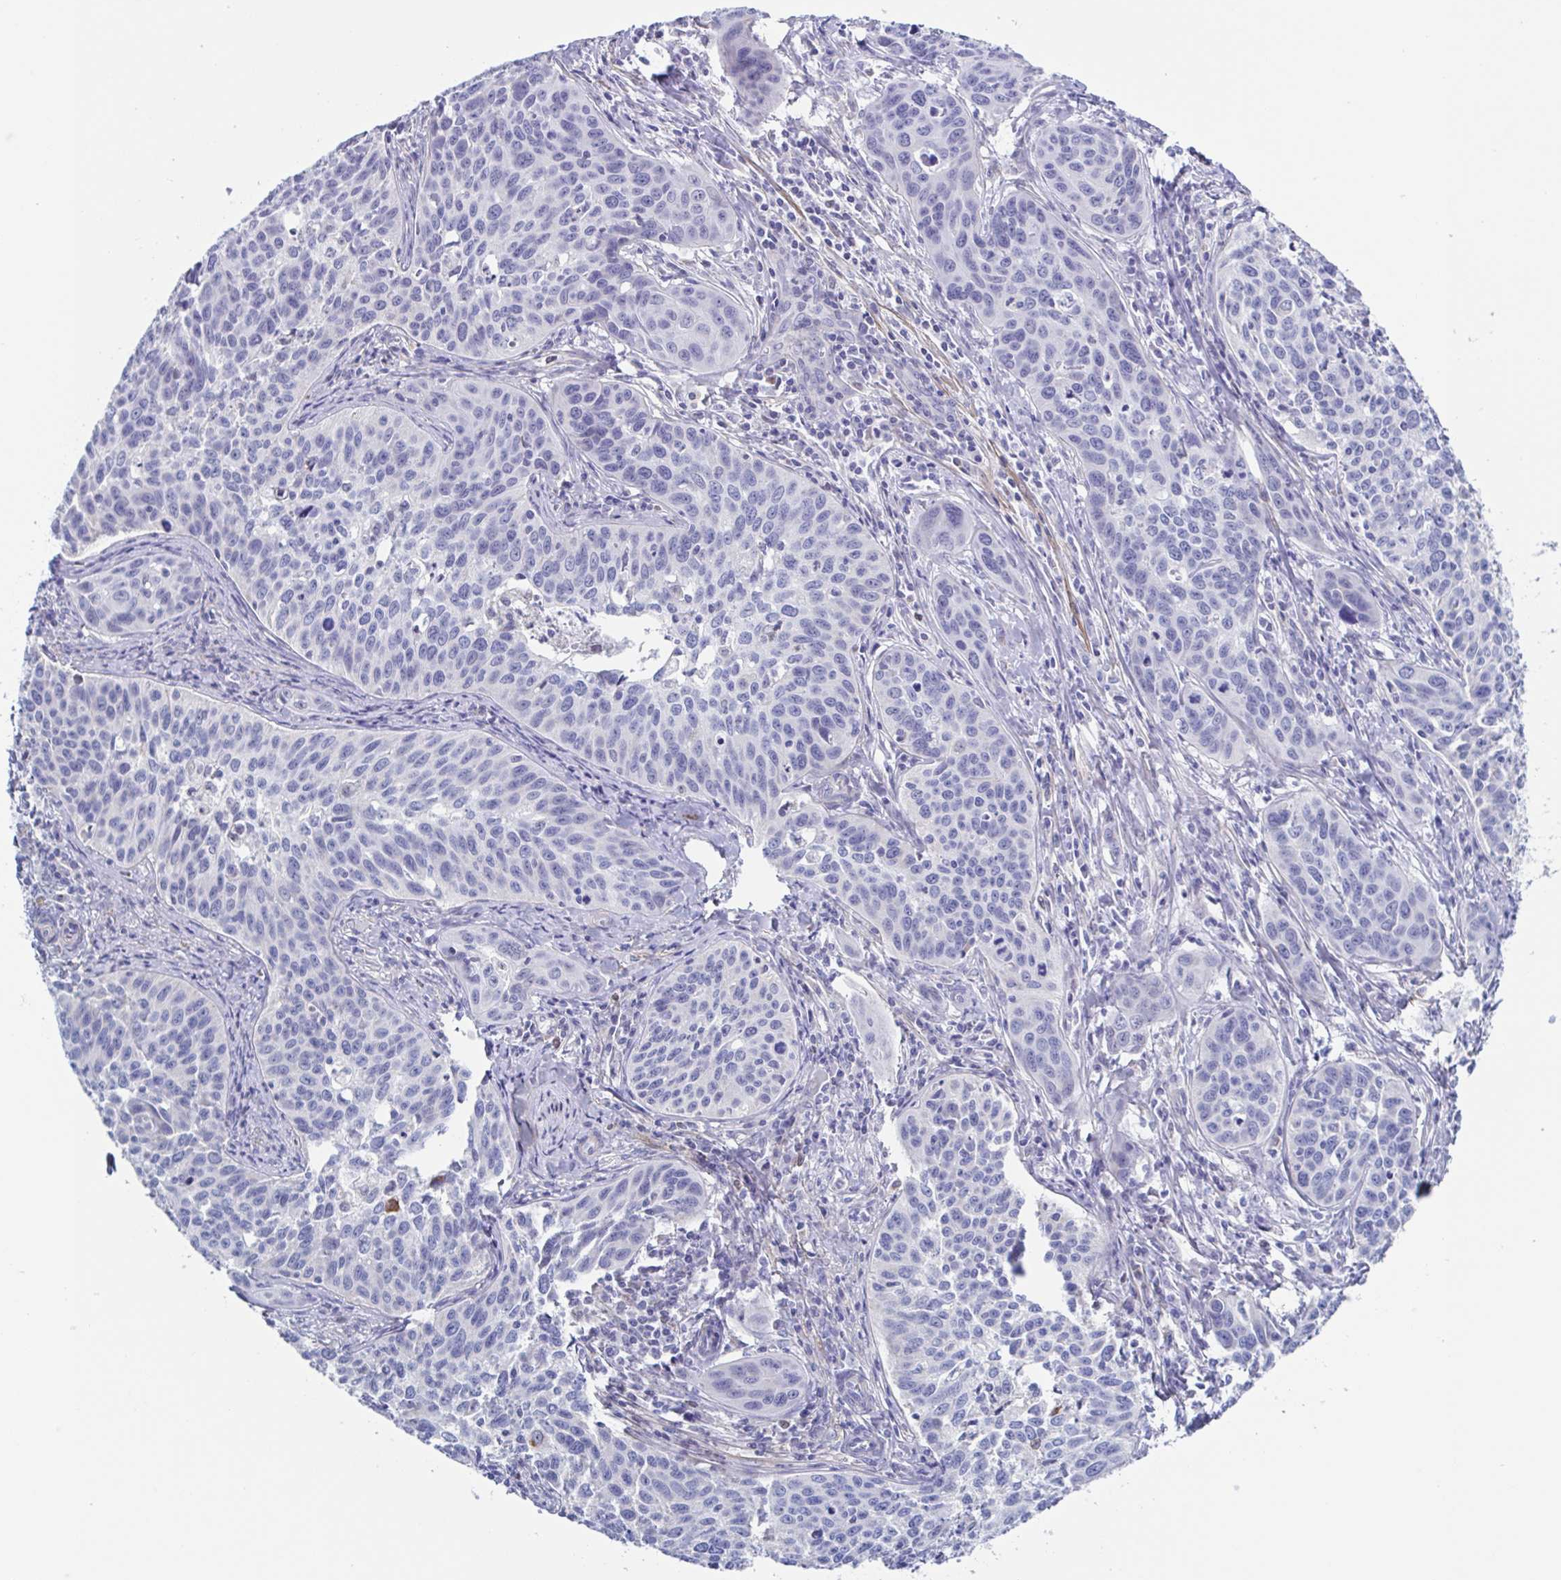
{"staining": {"intensity": "negative", "quantity": "none", "location": "none"}, "tissue": "cervical cancer", "cell_type": "Tumor cells", "image_type": "cancer", "snomed": [{"axis": "morphology", "description": "Squamous cell carcinoma, NOS"}, {"axis": "topography", "description": "Cervix"}], "caption": "A photomicrograph of human cervical squamous cell carcinoma is negative for staining in tumor cells.", "gene": "PBOV1", "patient": {"sex": "female", "age": 31}}